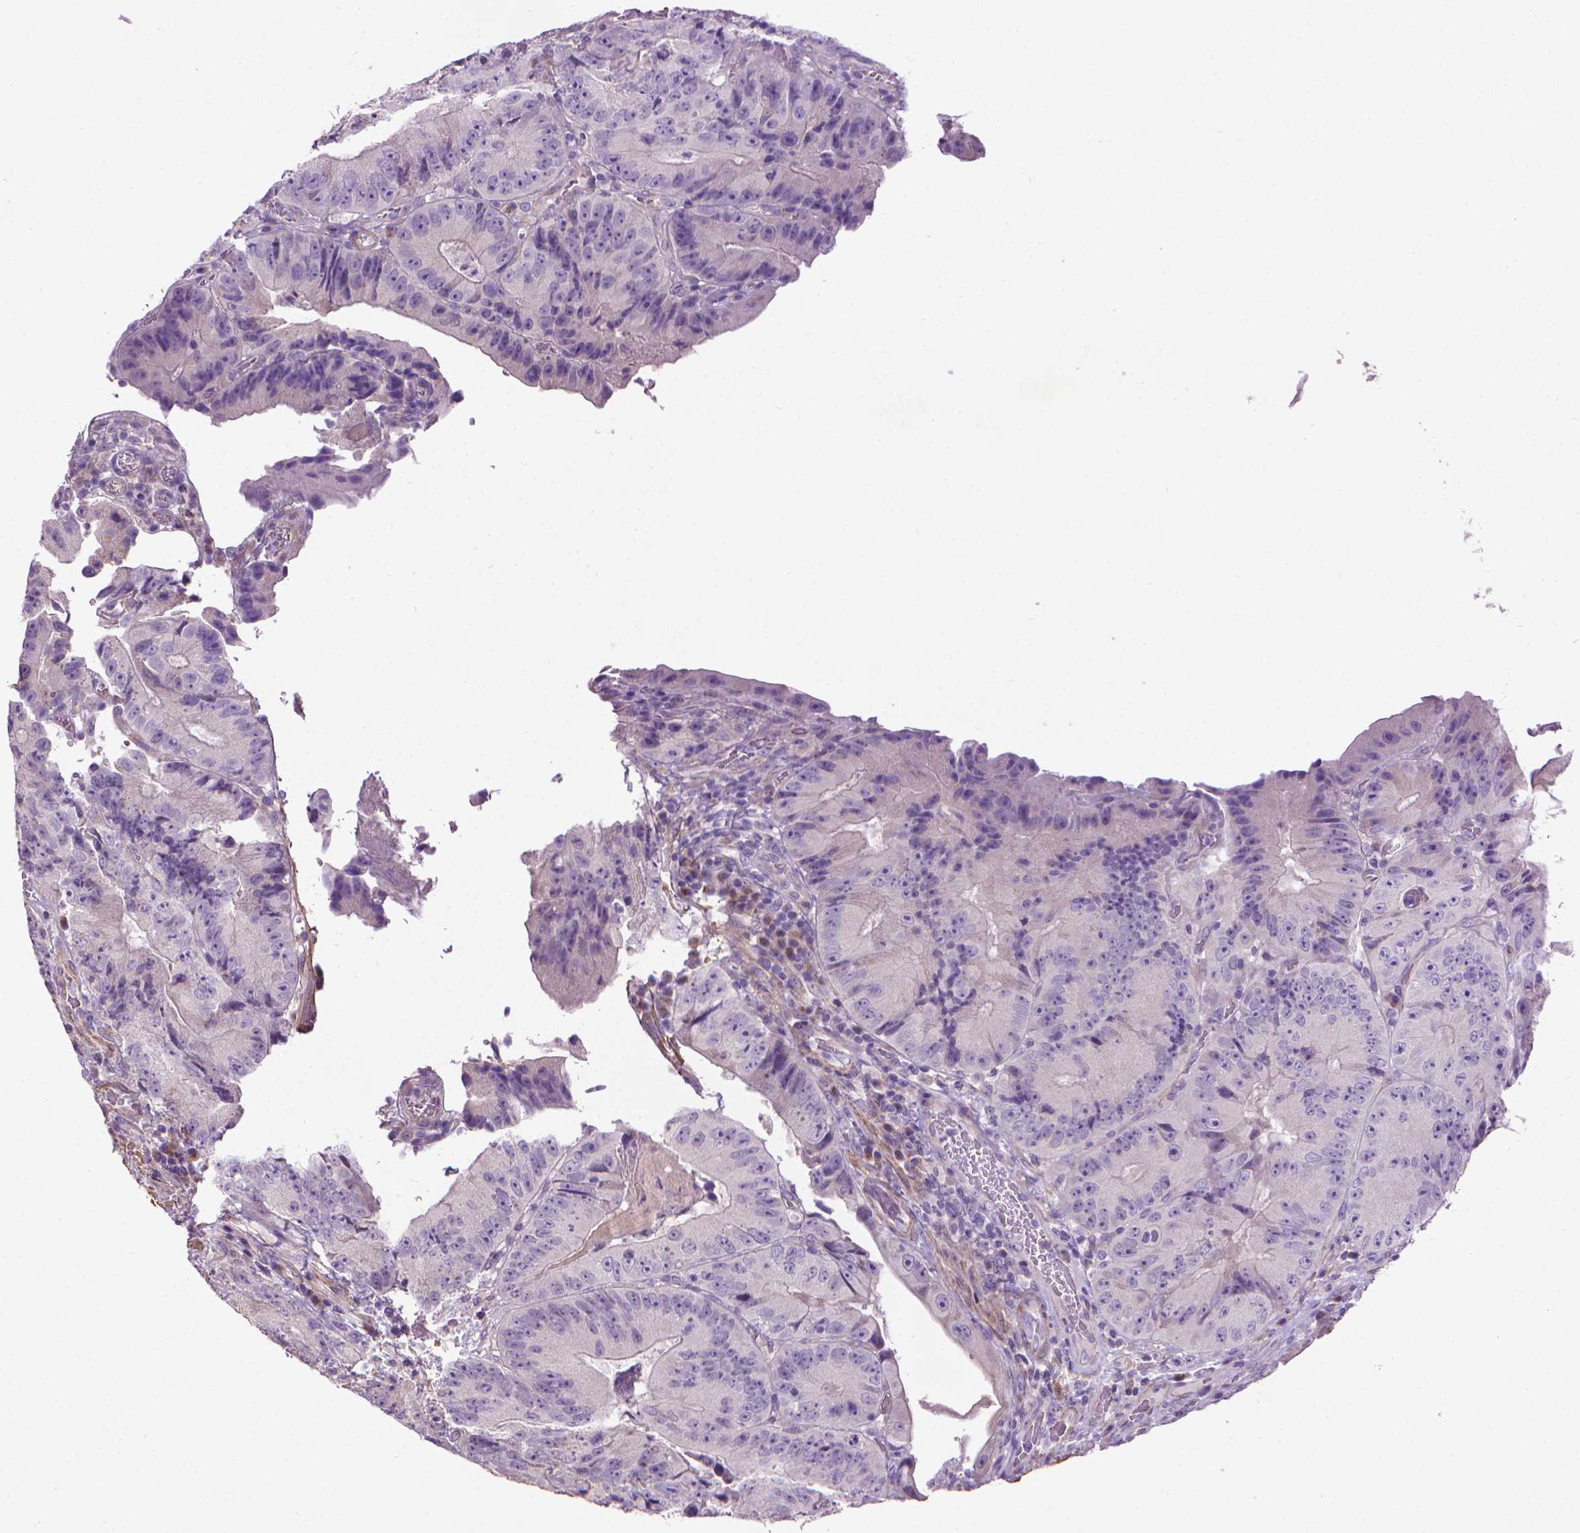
{"staining": {"intensity": "negative", "quantity": "none", "location": "none"}, "tissue": "colorectal cancer", "cell_type": "Tumor cells", "image_type": "cancer", "snomed": [{"axis": "morphology", "description": "Adenocarcinoma, NOS"}, {"axis": "topography", "description": "Colon"}], "caption": "The image shows no staining of tumor cells in adenocarcinoma (colorectal).", "gene": "AQP10", "patient": {"sex": "female", "age": 86}}